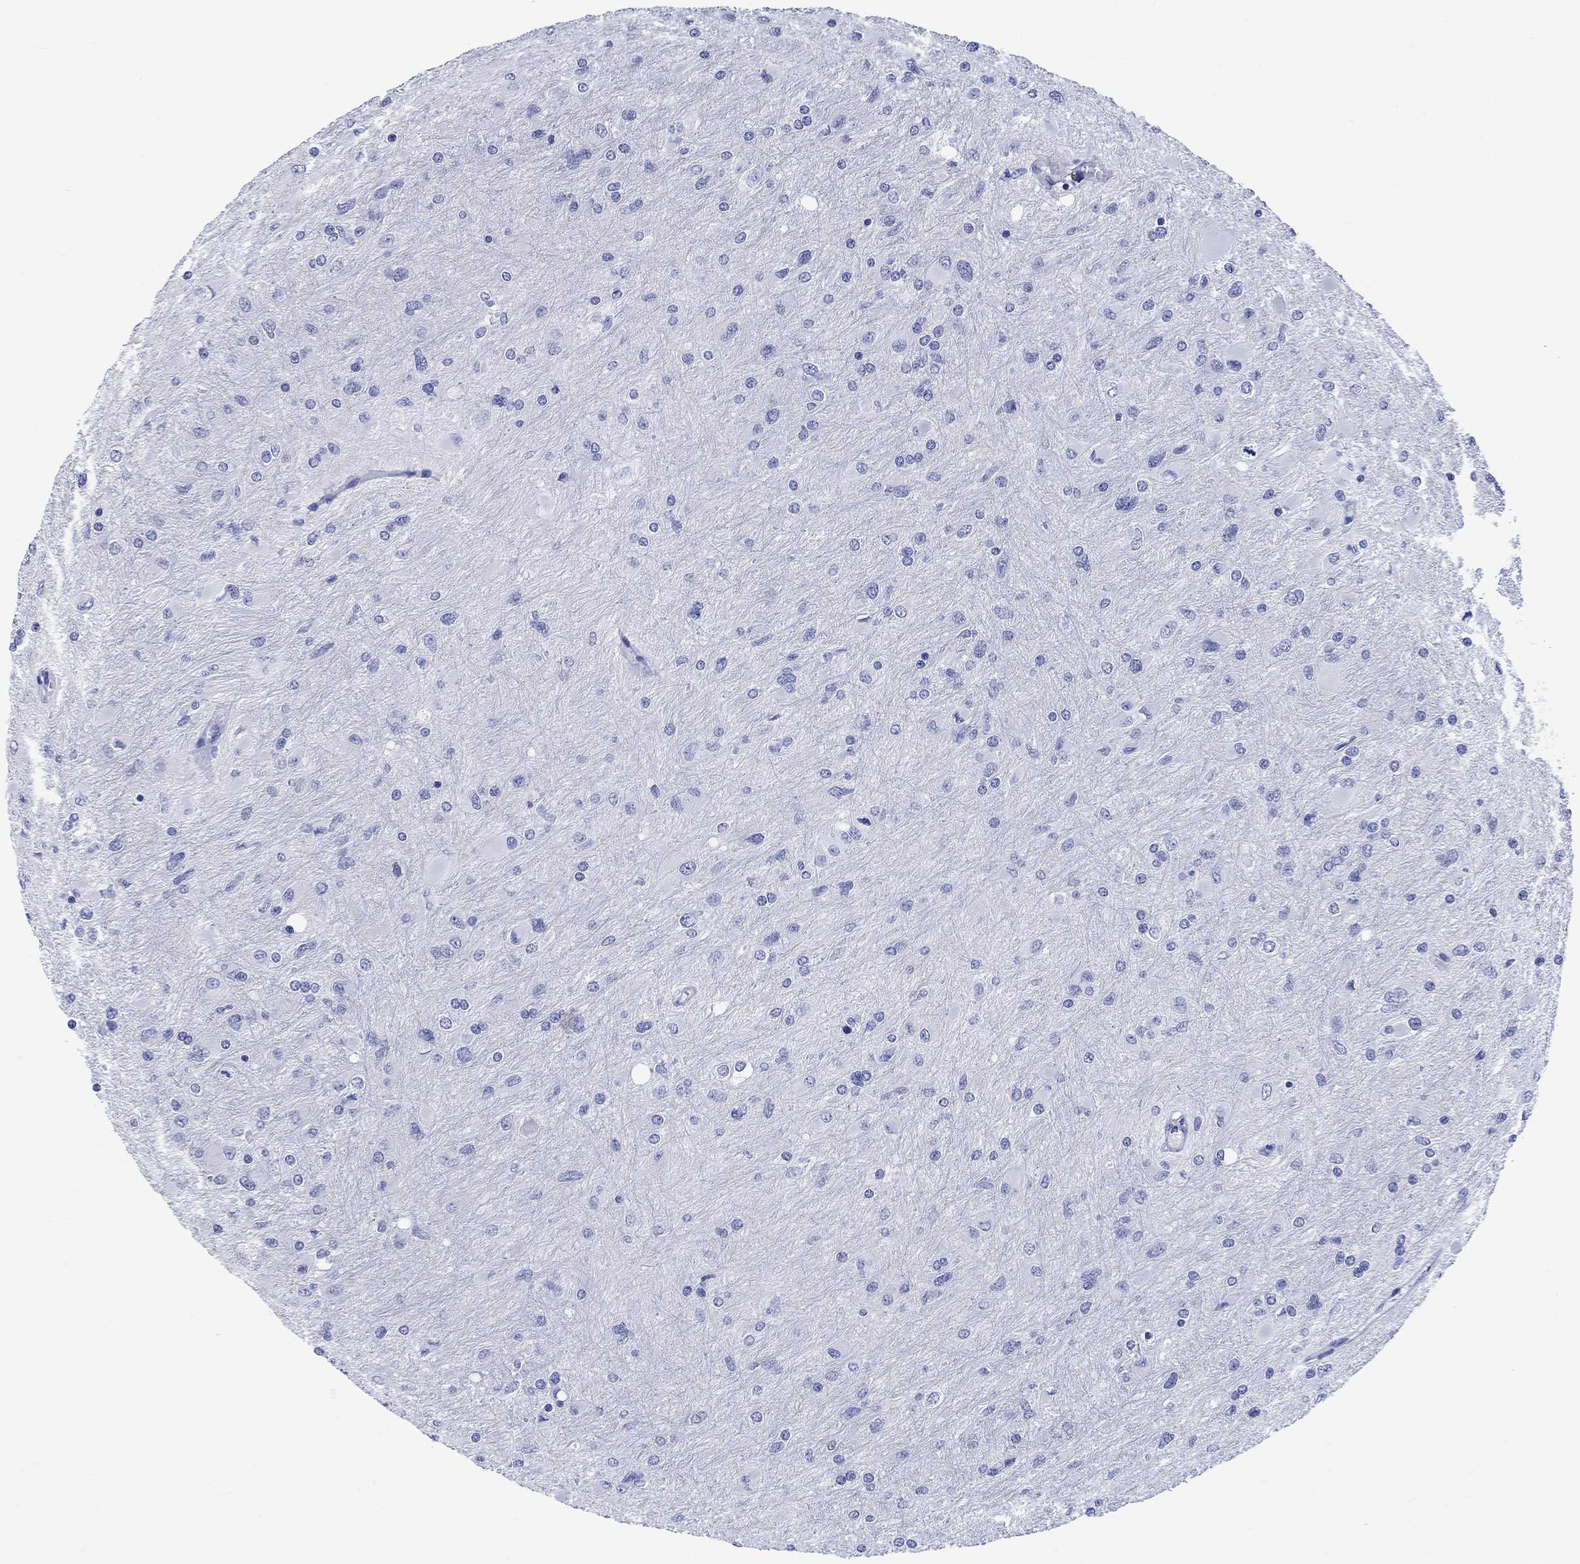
{"staining": {"intensity": "negative", "quantity": "none", "location": "none"}, "tissue": "glioma", "cell_type": "Tumor cells", "image_type": "cancer", "snomed": [{"axis": "morphology", "description": "Glioma, malignant, High grade"}, {"axis": "topography", "description": "Cerebral cortex"}], "caption": "Tumor cells are negative for brown protein staining in glioma. (DAB (3,3'-diaminobenzidine) immunohistochemistry, high magnification).", "gene": "CACNG3", "patient": {"sex": "female", "age": 36}}